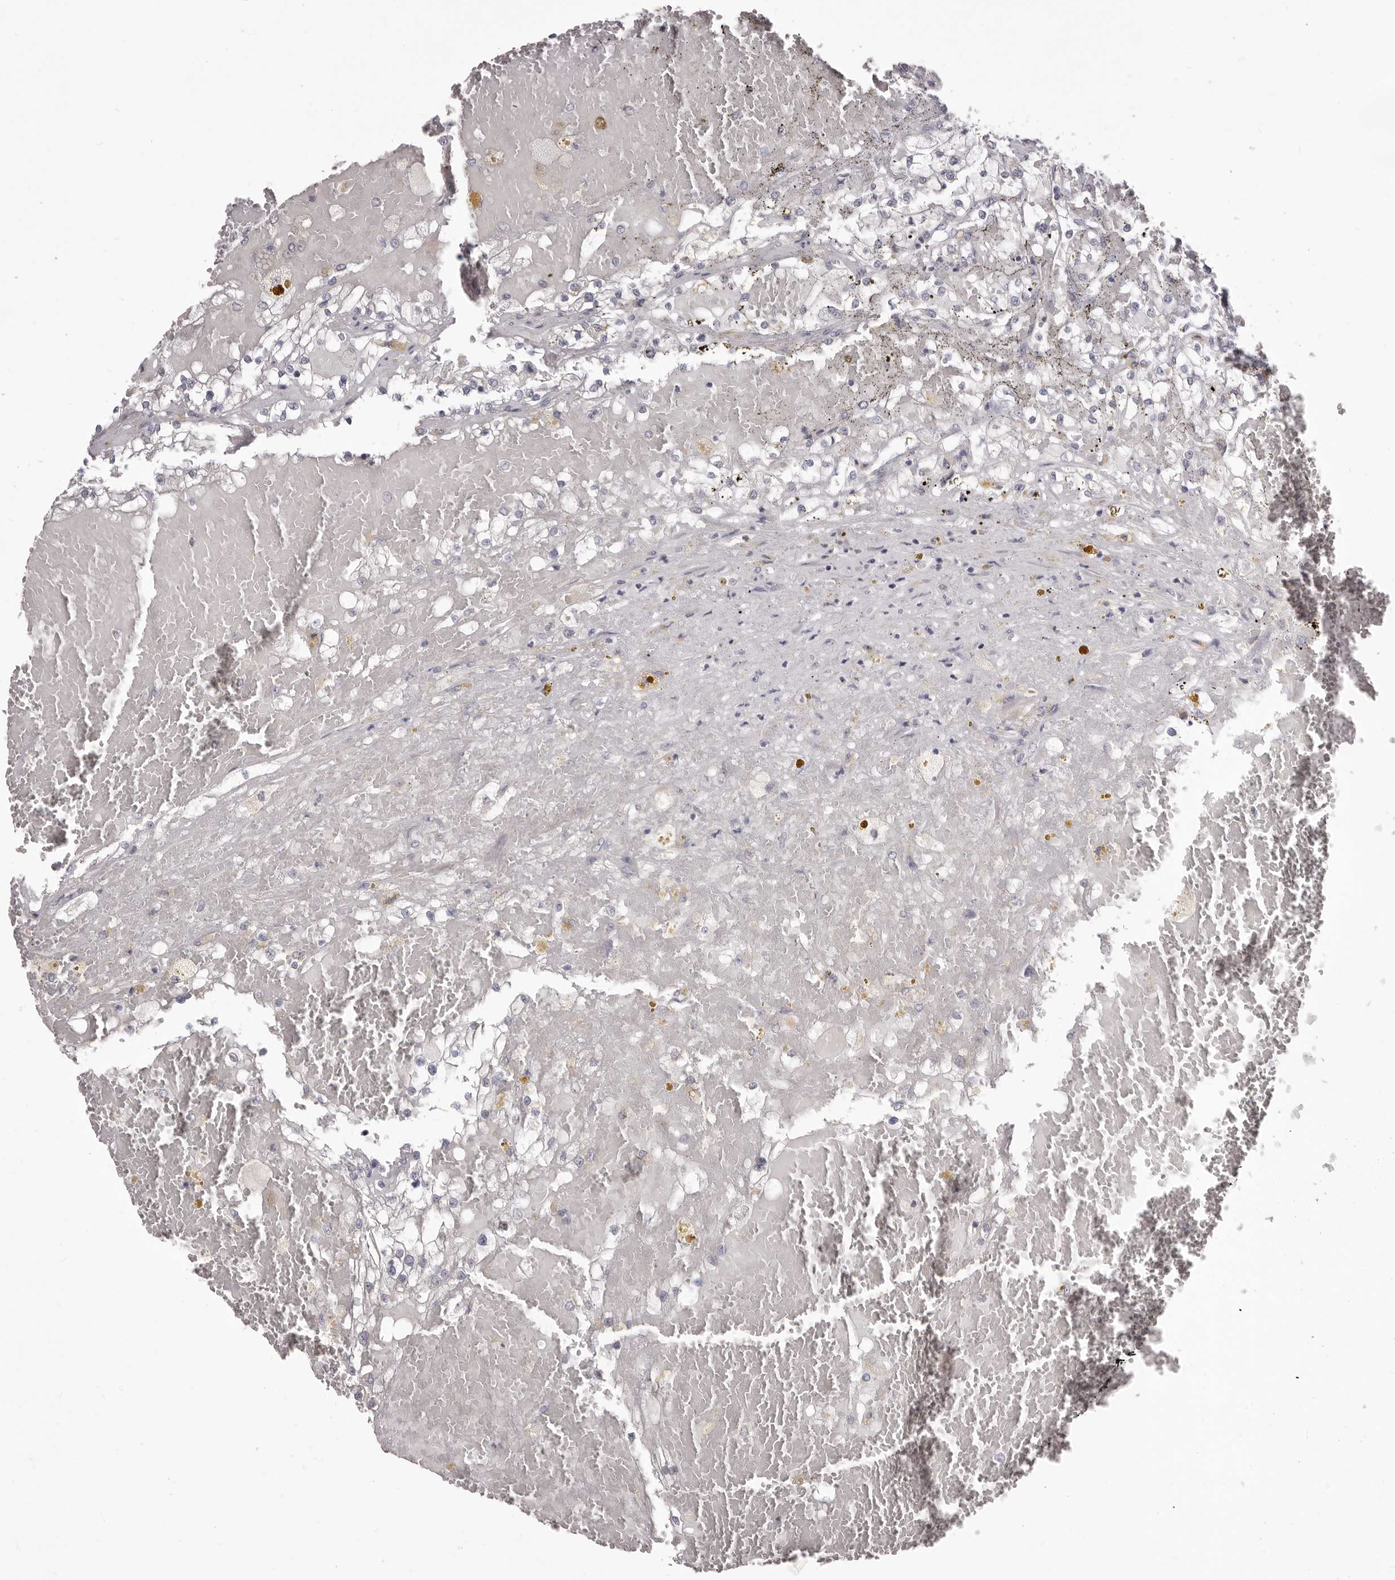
{"staining": {"intensity": "negative", "quantity": "none", "location": "none"}, "tissue": "renal cancer", "cell_type": "Tumor cells", "image_type": "cancer", "snomed": [{"axis": "morphology", "description": "Normal tissue, NOS"}, {"axis": "morphology", "description": "Adenocarcinoma, NOS"}, {"axis": "topography", "description": "Kidney"}], "caption": "Protein analysis of renal cancer displays no significant positivity in tumor cells. (DAB (3,3'-diaminobenzidine) immunohistochemistry (IHC) visualized using brightfield microscopy, high magnification).", "gene": "PRMT2", "patient": {"sex": "male", "age": 68}}